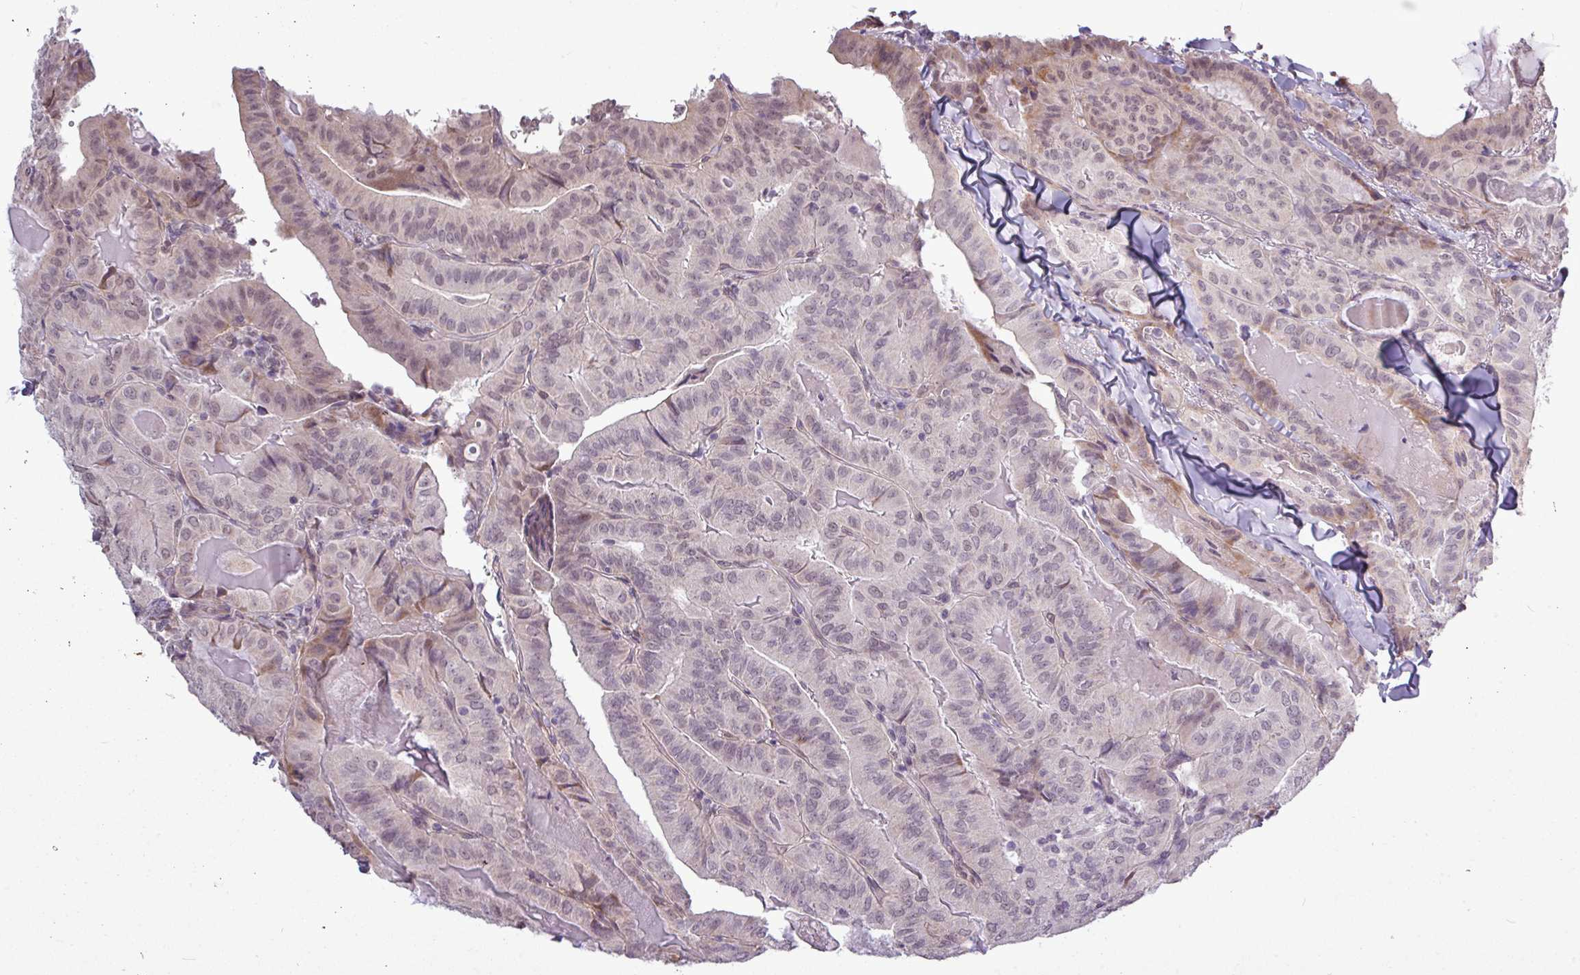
{"staining": {"intensity": "weak", "quantity": "<25%", "location": "cytoplasmic/membranous,nuclear"}, "tissue": "thyroid cancer", "cell_type": "Tumor cells", "image_type": "cancer", "snomed": [{"axis": "morphology", "description": "Papillary adenocarcinoma, NOS"}, {"axis": "topography", "description": "Thyroid gland"}], "caption": "An immunohistochemistry (IHC) image of thyroid papillary adenocarcinoma is shown. There is no staining in tumor cells of thyroid papillary adenocarcinoma. (DAB immunohistochemistry visualized using brightfield microscopy, high magnification).", "gene": "GPT2", "patient": {"sex": "female", "age": 68}}